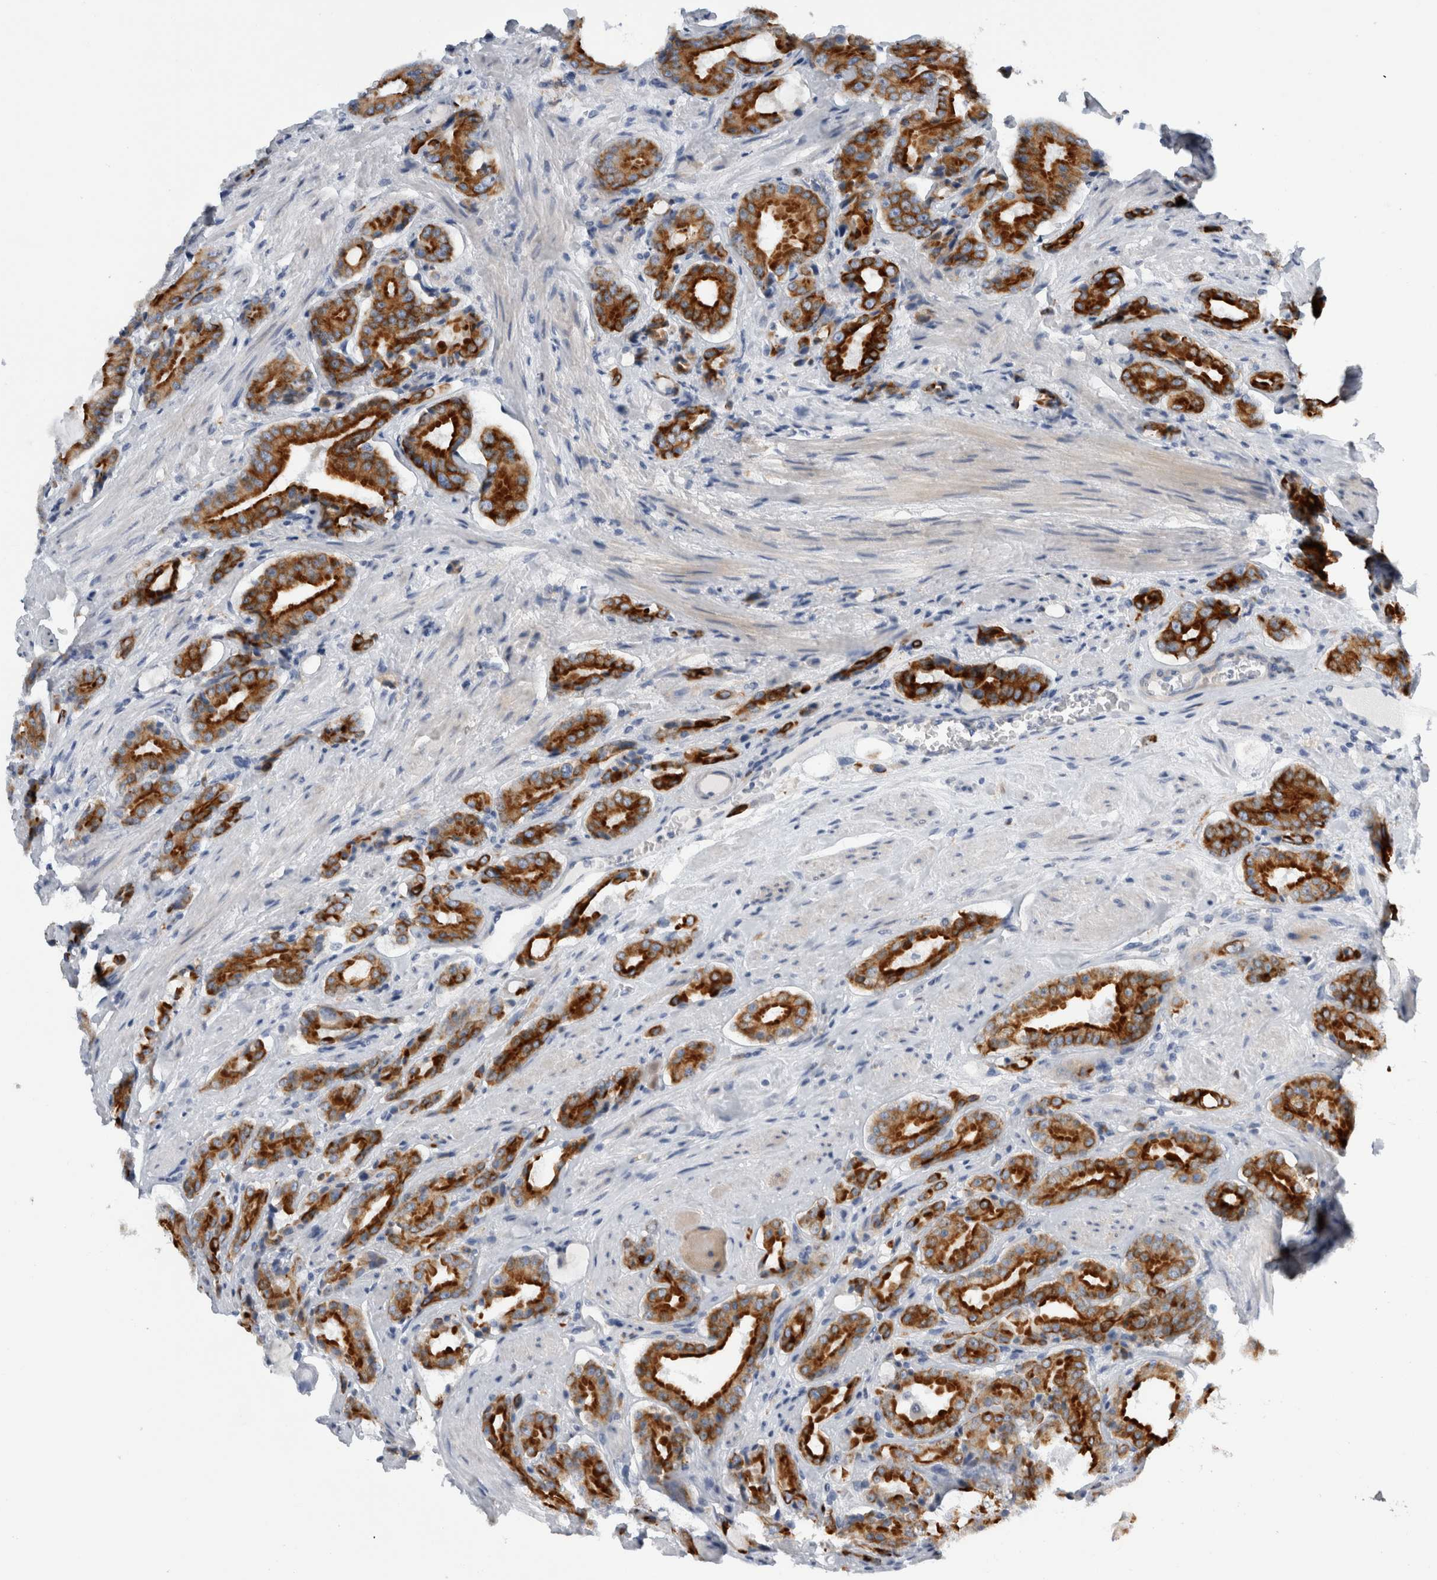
{"staining": {"intensity": "strong", "quantity": ">75%", "location": "cytoplasmic/membranous"}, "tissue": "prostate cancer", "cell_type": "Tumor cells", "image_type": "cancer", "snomed": [{"axis": "morphology", "description": "Adenocarcinoma, High grade"}, {"axis": "topography", "description": "Prostate"}], "caption": "Tumor cells exhibit high levels of strong cytoplasmic/membranous expression in about >75% of cells in prostate cancer. (brown staining indicates protein expression, while blue staining denotes nuclei).", "gene": "SLC20A2", "patient": {"sex": "male", "age": 71}}